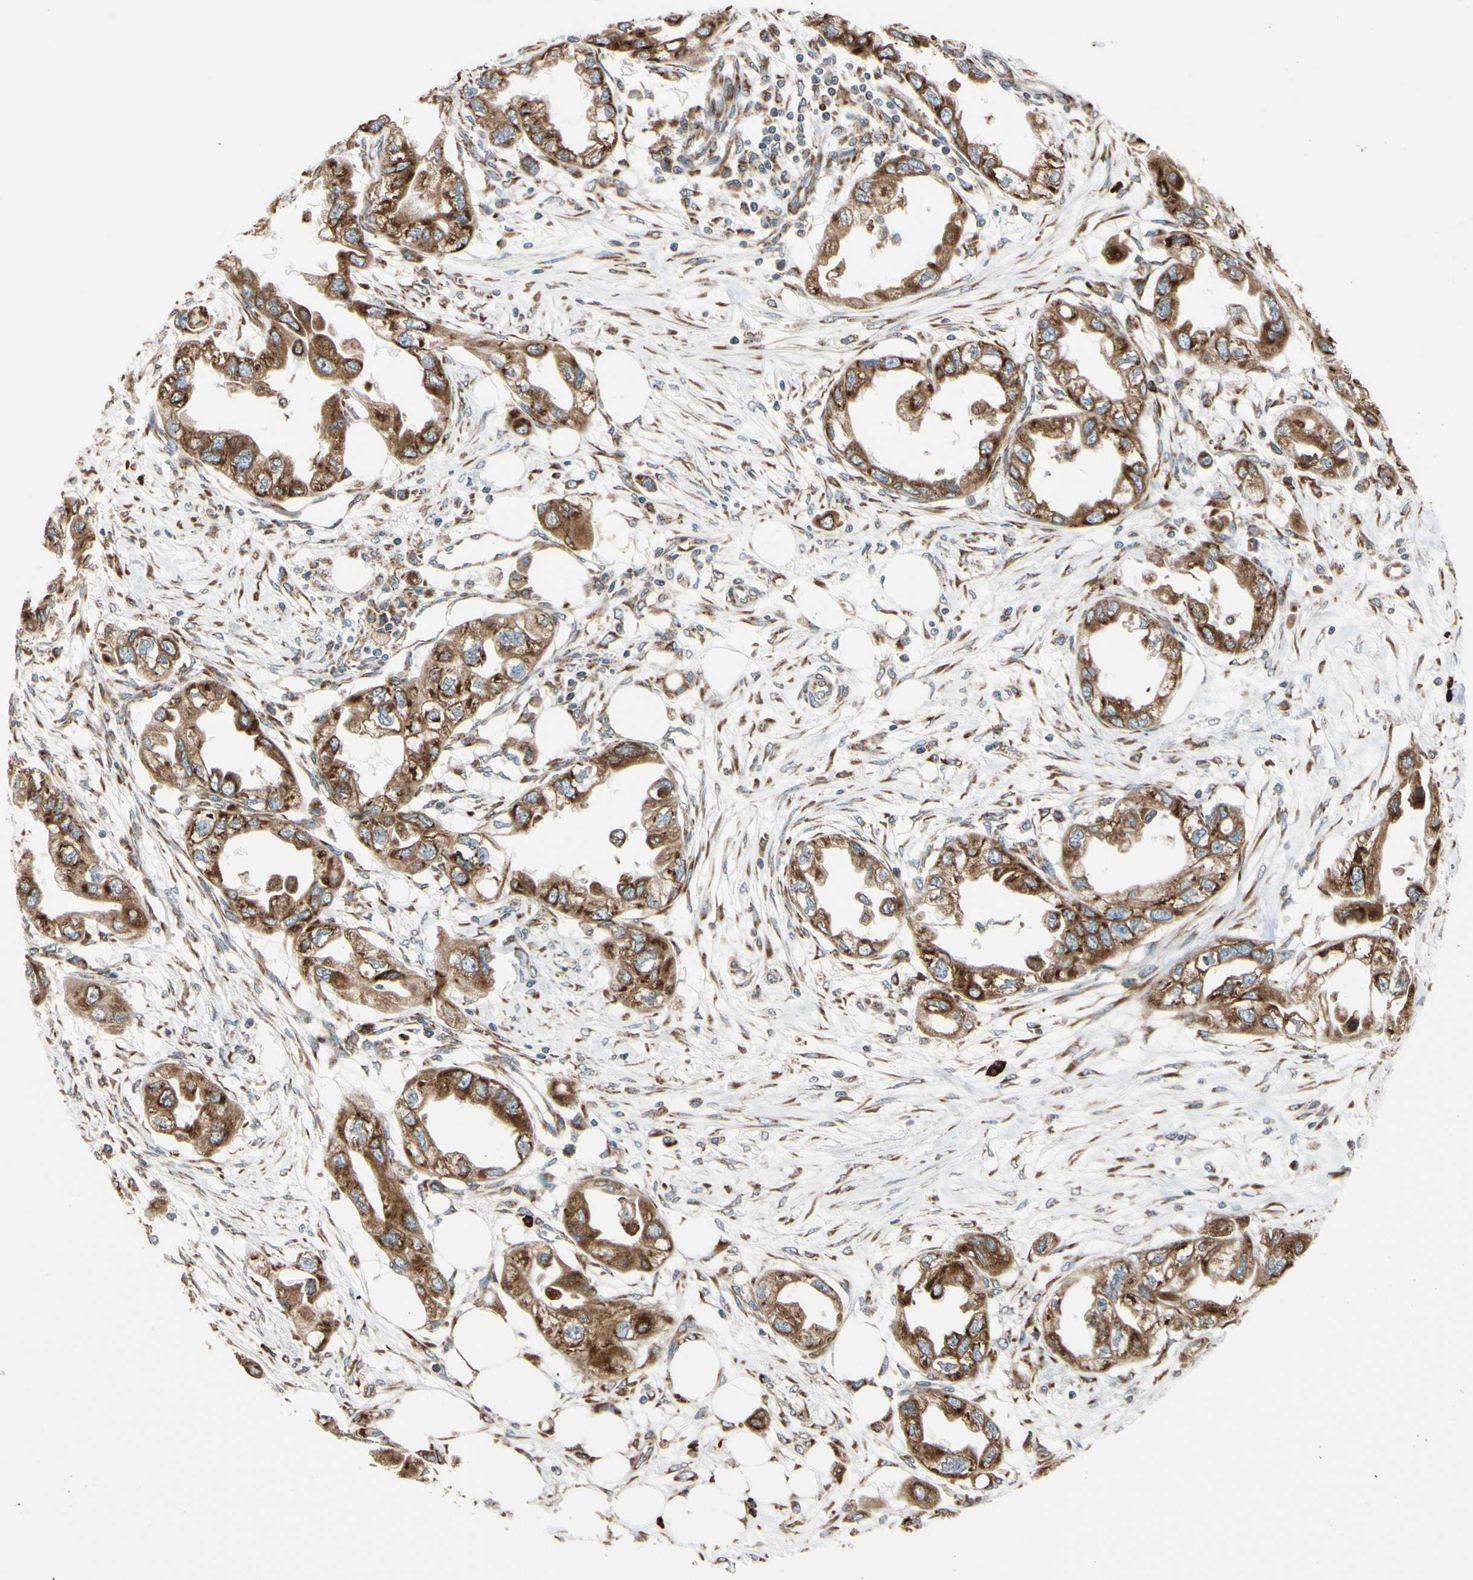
{"staining": {"intensity": "strong", "quantity": ">75%", "location": "cytoplasmic/membranous"}, "tissue": "endometrial cancer", "cell_type": "Tumor cells", "image_type": "cancer", "snomed": [{"axis": "morphology", "description": "Adenocarcinoma, NOS"}, {"axis": "topography", "description": "Endometrium"}], "caption": "Endometrial cancer (adenocarcinoma) stained for a protein (brown) exhibits strong cytoplasmic/membranous positive positivity in approximately >75% of tumor cells.", "gene": "RPN2", "patient": {"sex": "female", "age": 67}}